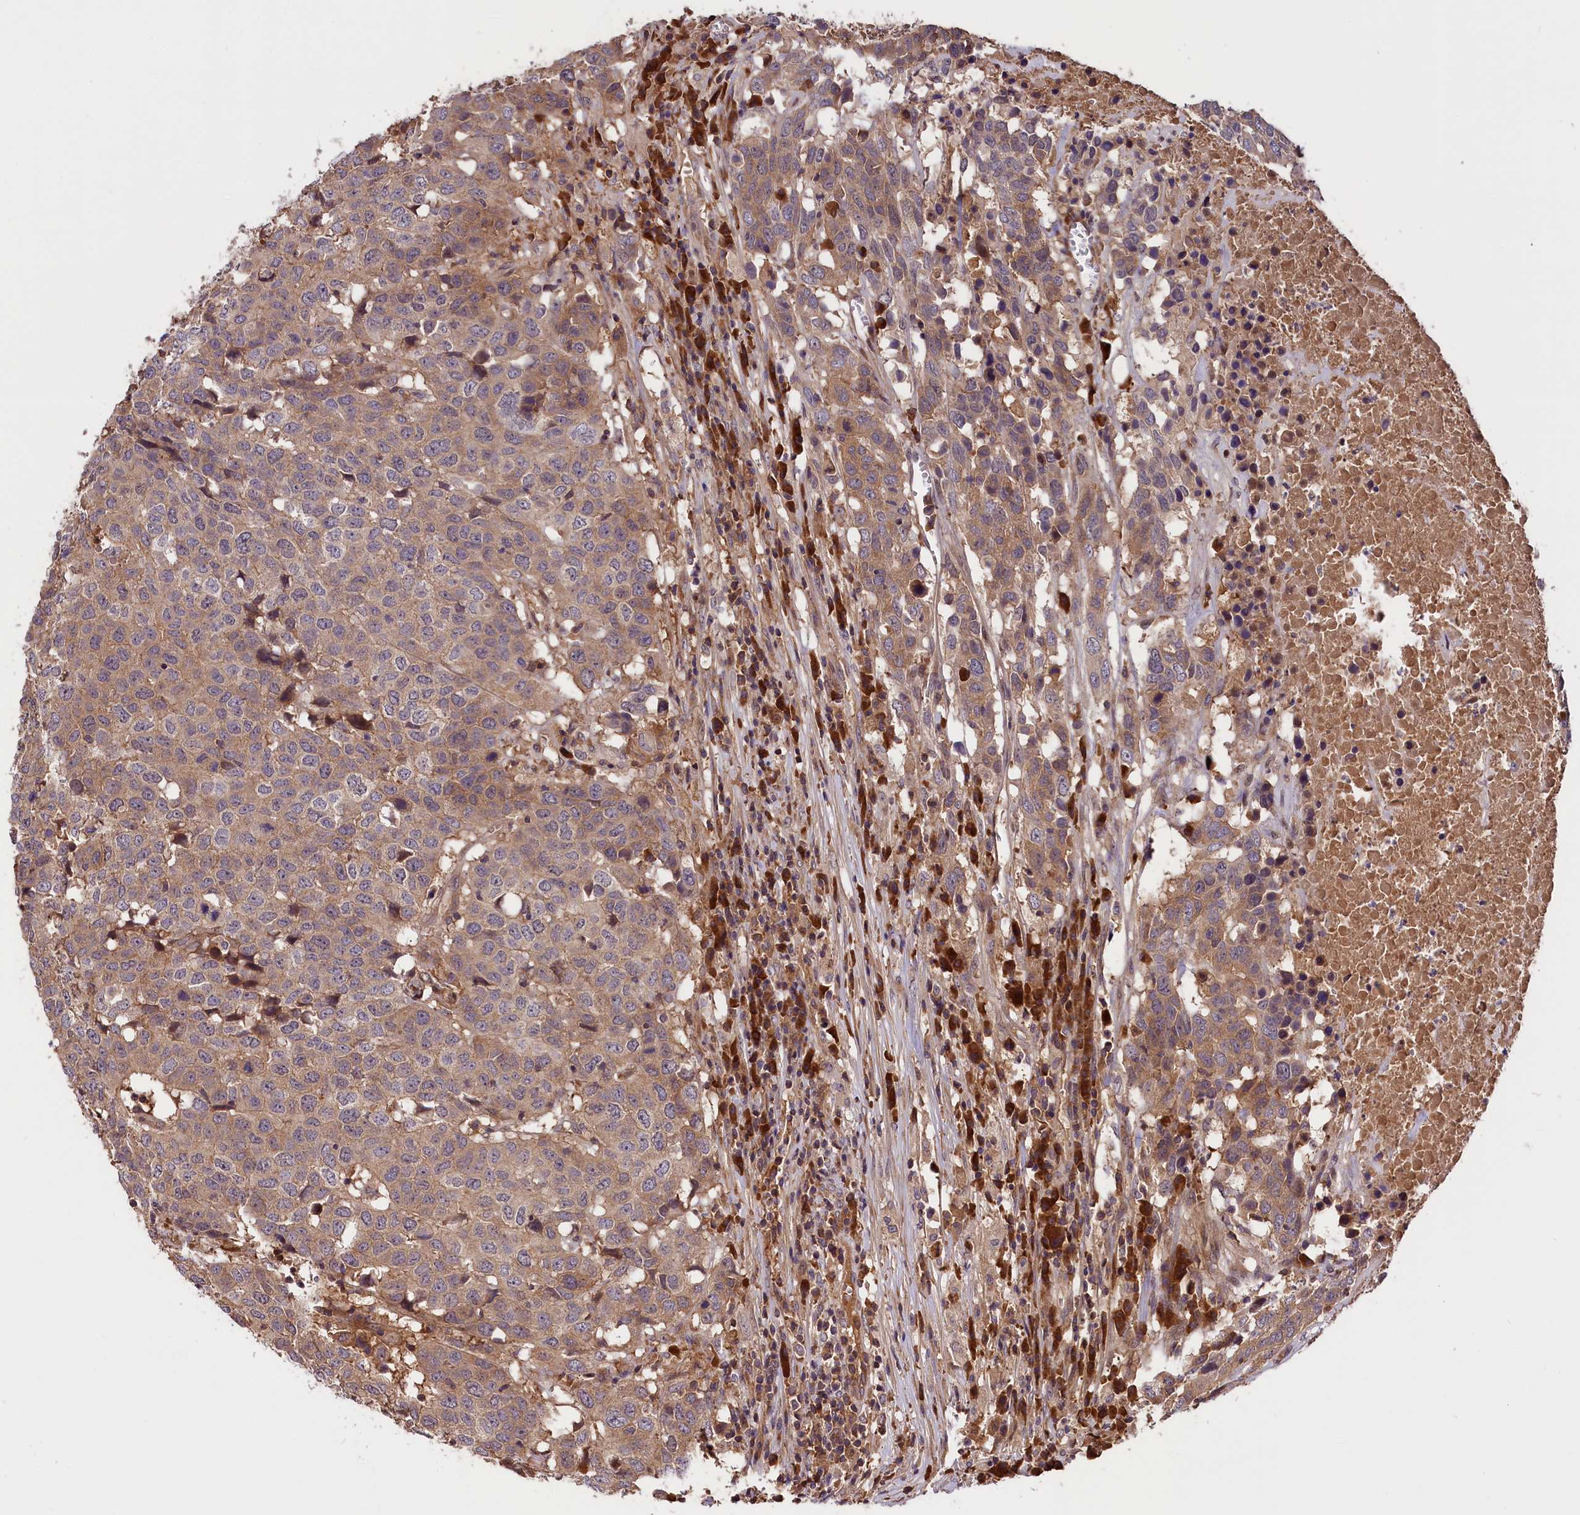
{"staining": {"intensity": "moderate", "quantity": "25%-75%", "location": "cytoplasmic/membranous"}, "tissue": "head and neck cancer", "cell_type": "Tumor cells", "image_type": "cancer", "snomed": [{"axis": "morphology", "description": "Squamous cell carcinoma, NOS"}, {"axis": "topography", "description": "Head-Neck"}], "caption": "Human squamous cell carcinoma (head and neck) stained with a protein marker displays moderate staining in tumor cells.", "gene": "SETD6", "patient": {"sex": "male", "age": 66}}